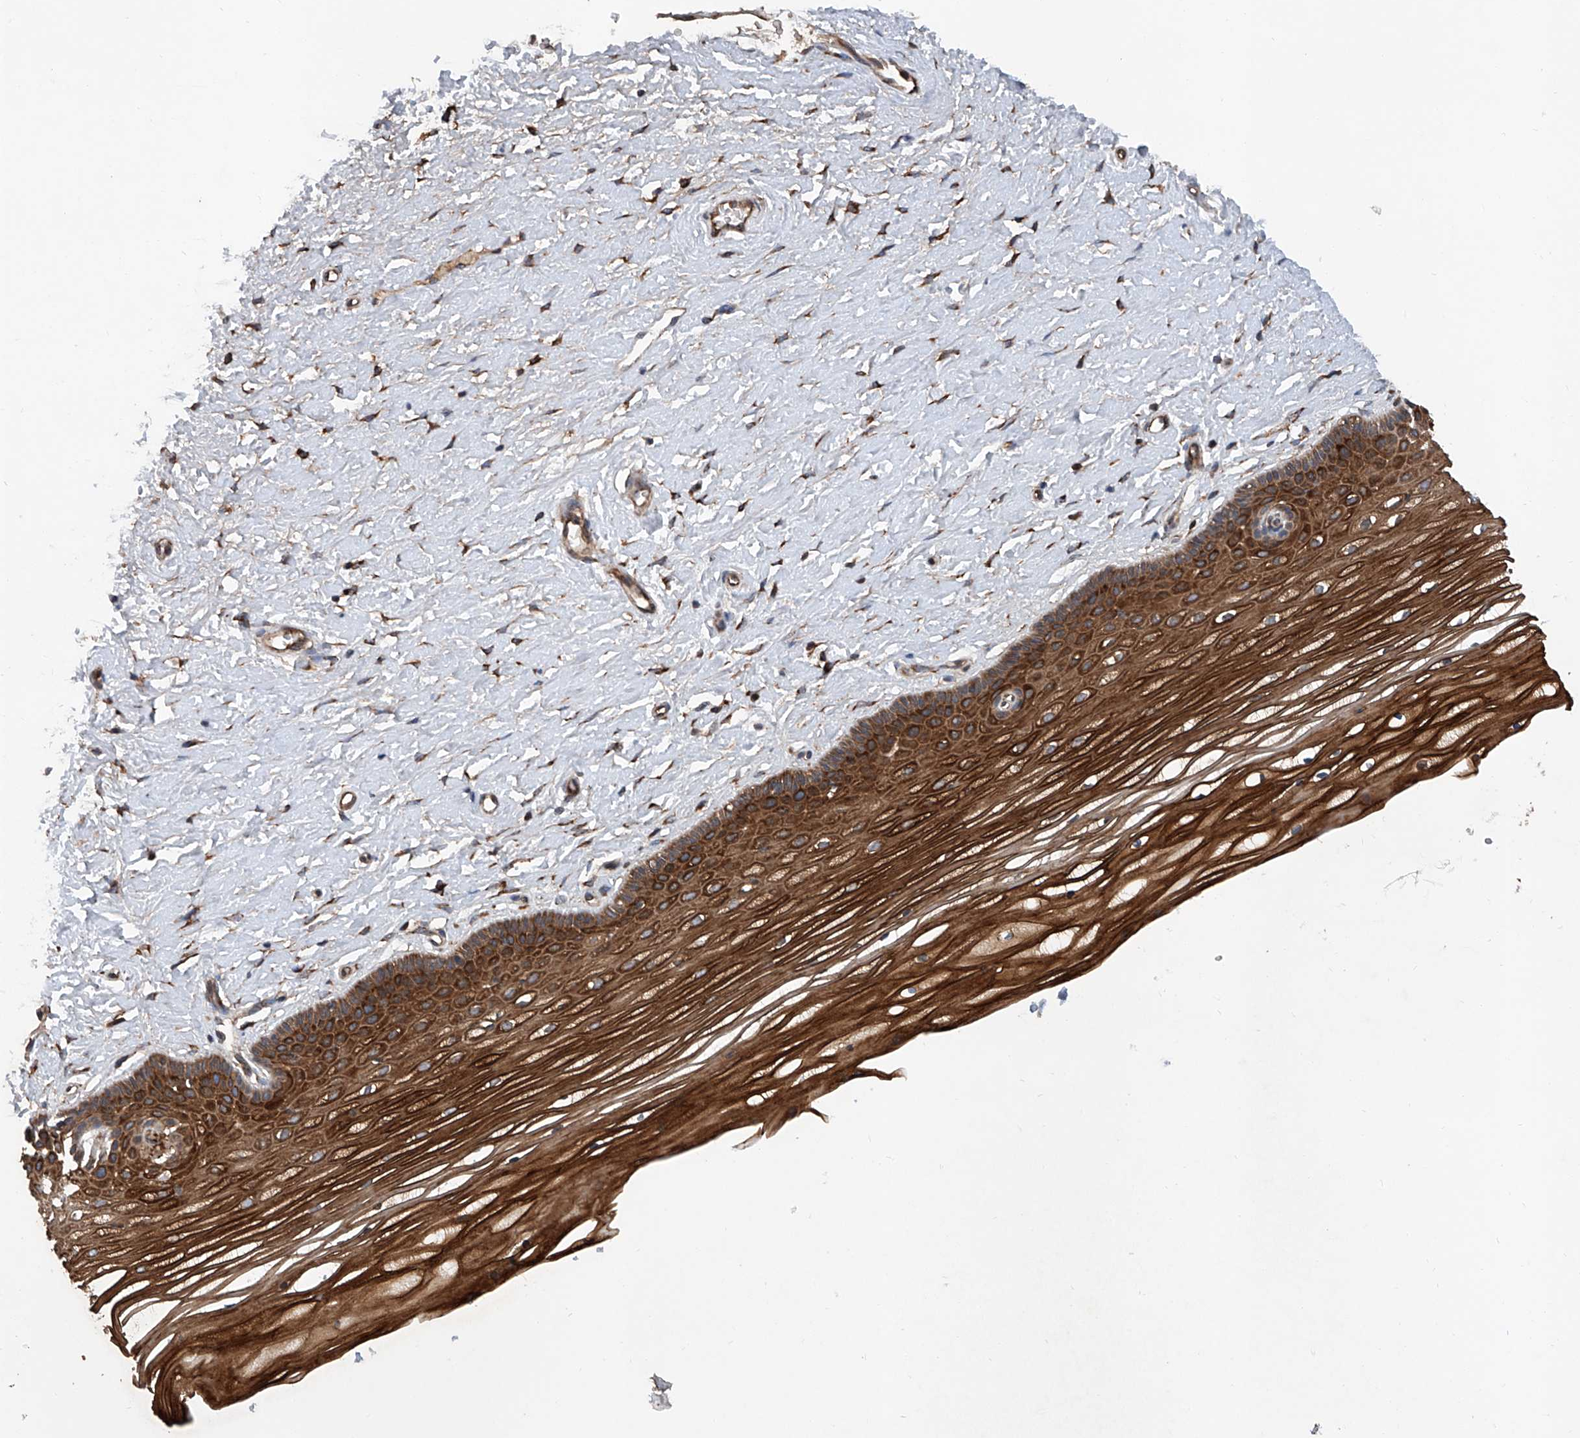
{"staining": {"intensity": "strong", "quantity": ">75%", "location": "cytoplasmic/membranous"}, "tissue": "vagina", "cell_type": "Squamous epithelial cells", "image_type": "normal", "snomed": [{"axis": "morphology", "description": "Normal tissue, NOS"}, {"axis": "topography", "description": "Vagina"}, {"axis": "topography", "description": "Cervix"}], "caption": "About >75% of squamous epithelial cells in unremarkable human vagina demonstrate strong cytoplasmic/membranous protein expression as visualized by brown immunohistochemical staining.", "gene": "ASCC3", "patient": {"sex": "female", "age": 40}}